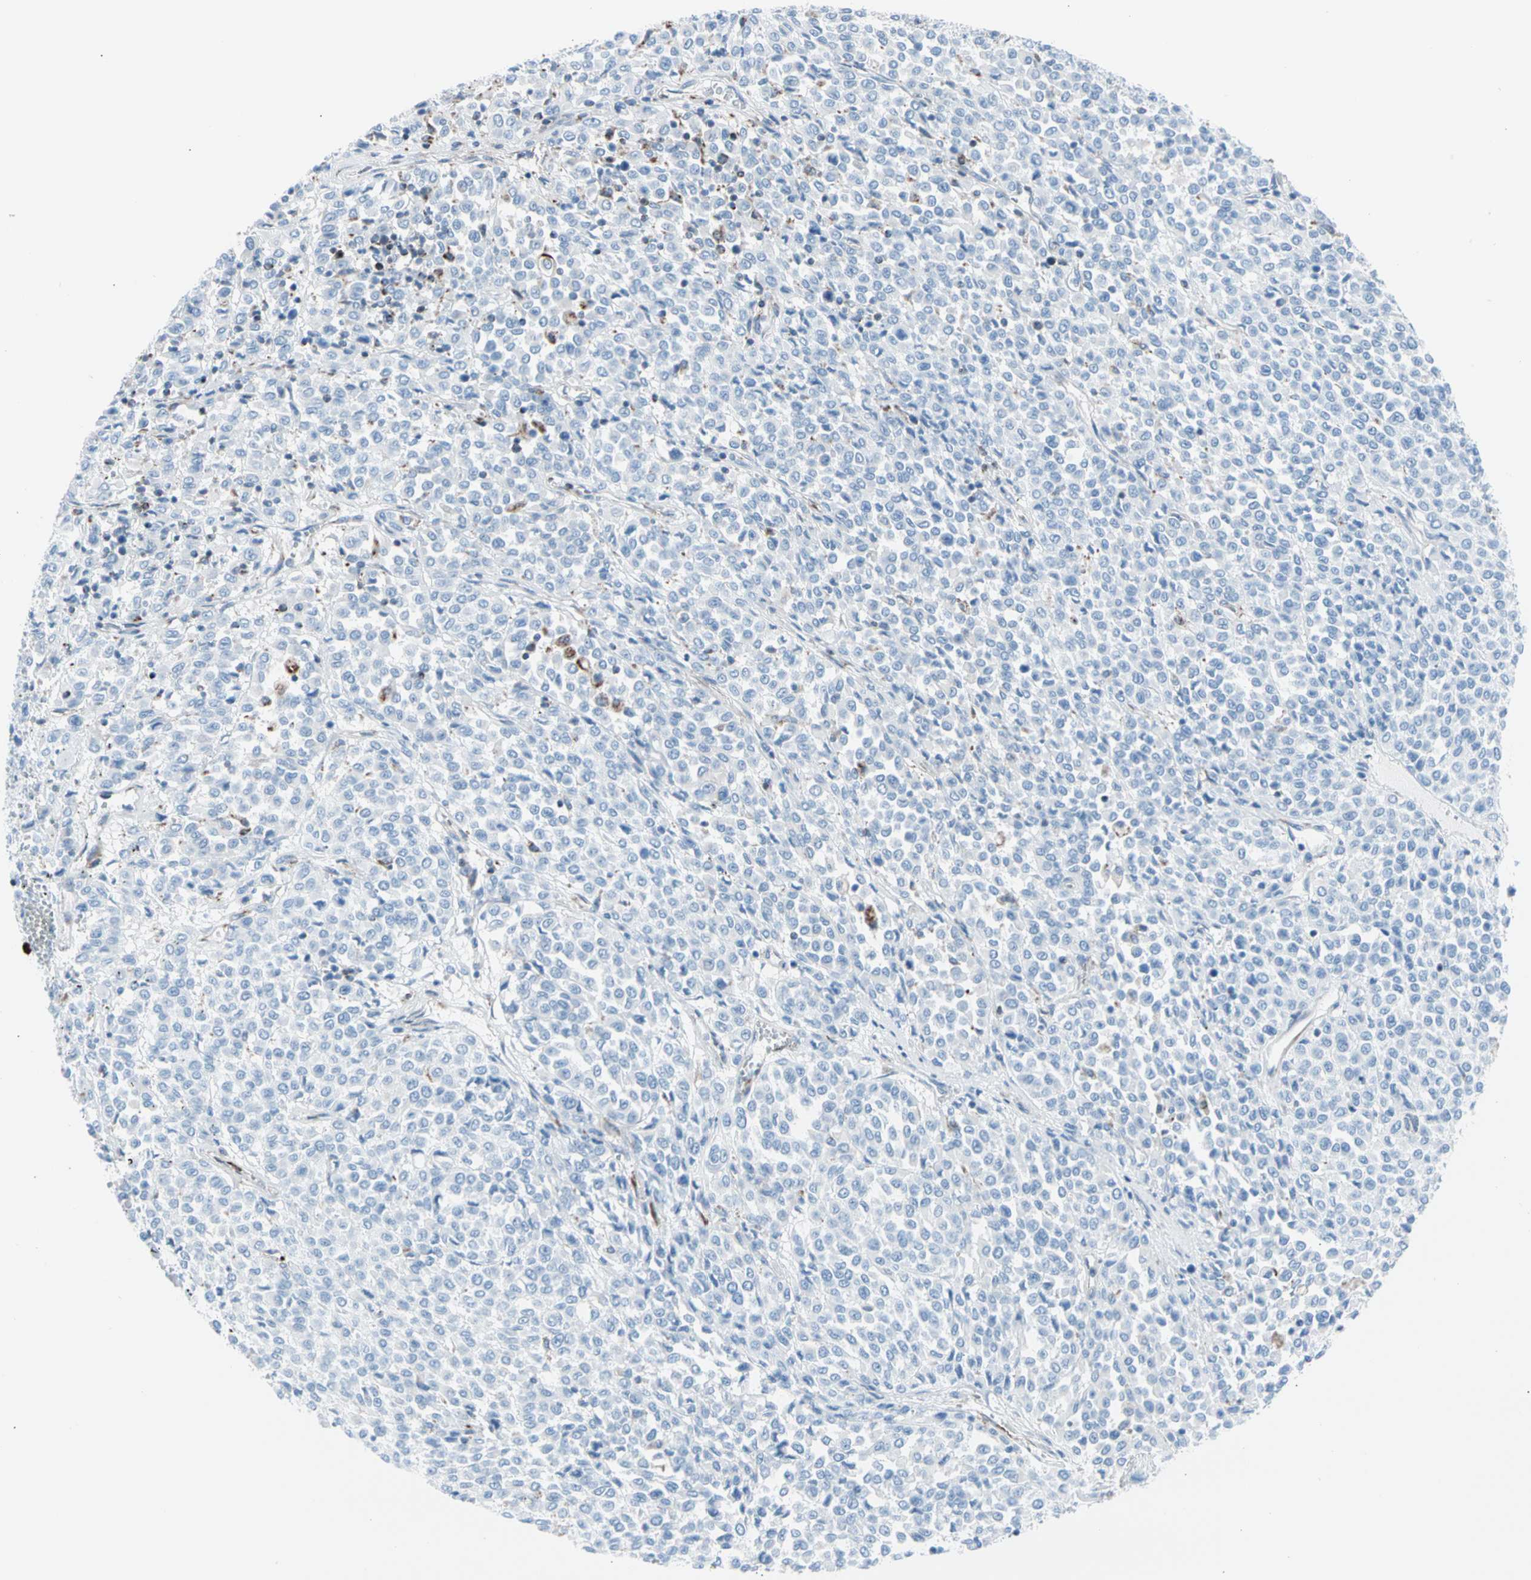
{"staining": {"intensity": "negative", "quantity": "none", "location": "none"}, "tissue": "melanoma", "cell_type": "Tumor cells", "image_type": "cancer", "snomed": [{"axis": "morphology", "description": "Malignant melanoma, Metastatic site"}, {"axis": "topography", "description": "Pancreas"}], "caption": "This is an IHC photomicrograph of human melanoma. There is no expression in tumor cells.", "gene": "HK1", "patient": {"sex": "female", "age": 30}}